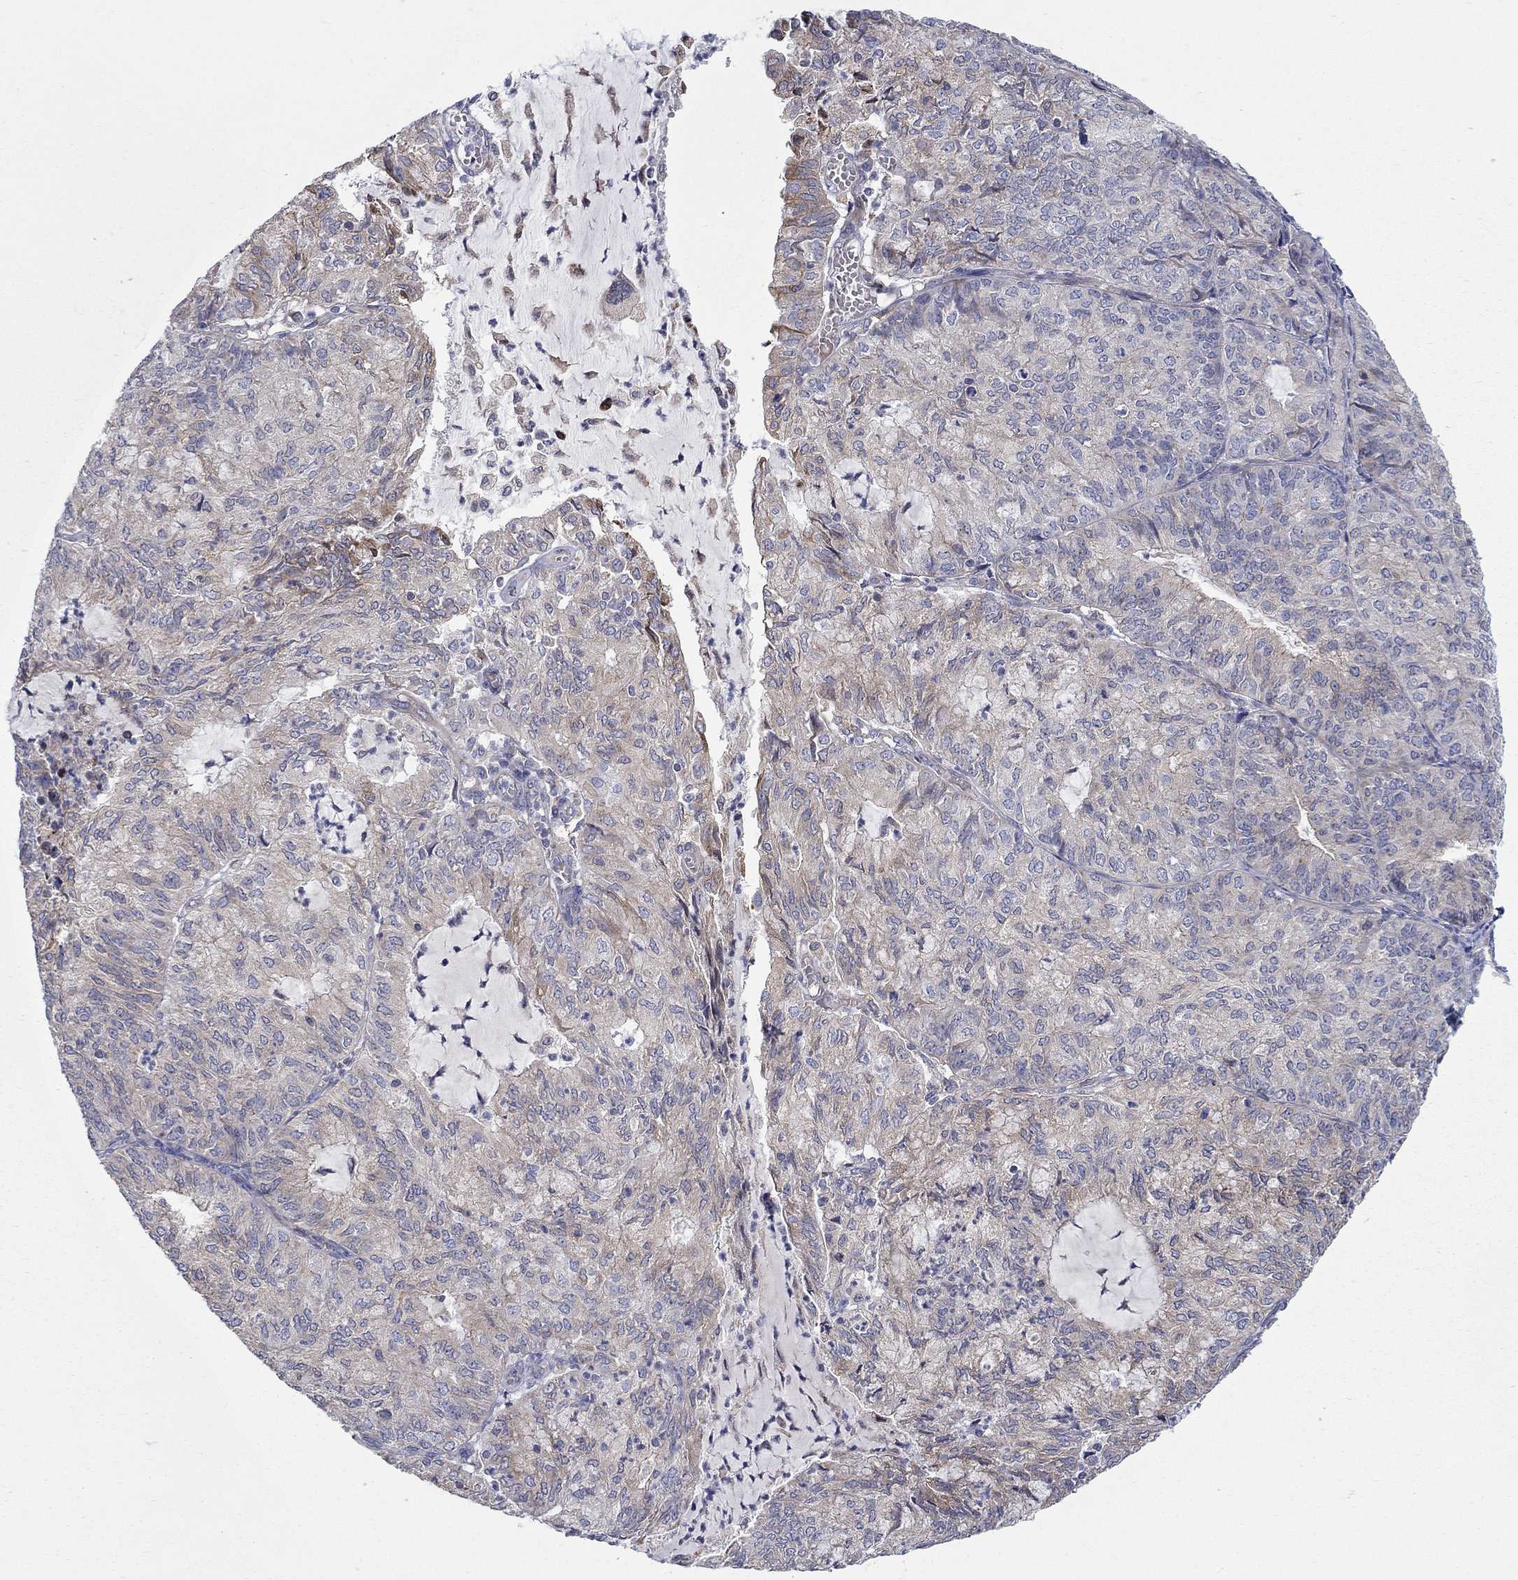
{"staining": {"intensity": "negative", "quantity": "none", "location": "none"}, "tissue": "endometrial cancer", "cell_type": "Tumor cells", "image_type": "cancer", "snomed": [{"axis": "morphology", "description": "Adenocarcinoma, NOS"}, {"axis": "topography", "description": "Endometrium"}], "caption": "Micrograph shows no significant protein expression in tumor cells of endometrial cancer.", "gene": "QRFPR", "patient": {"sex": "female", "age": 82}}